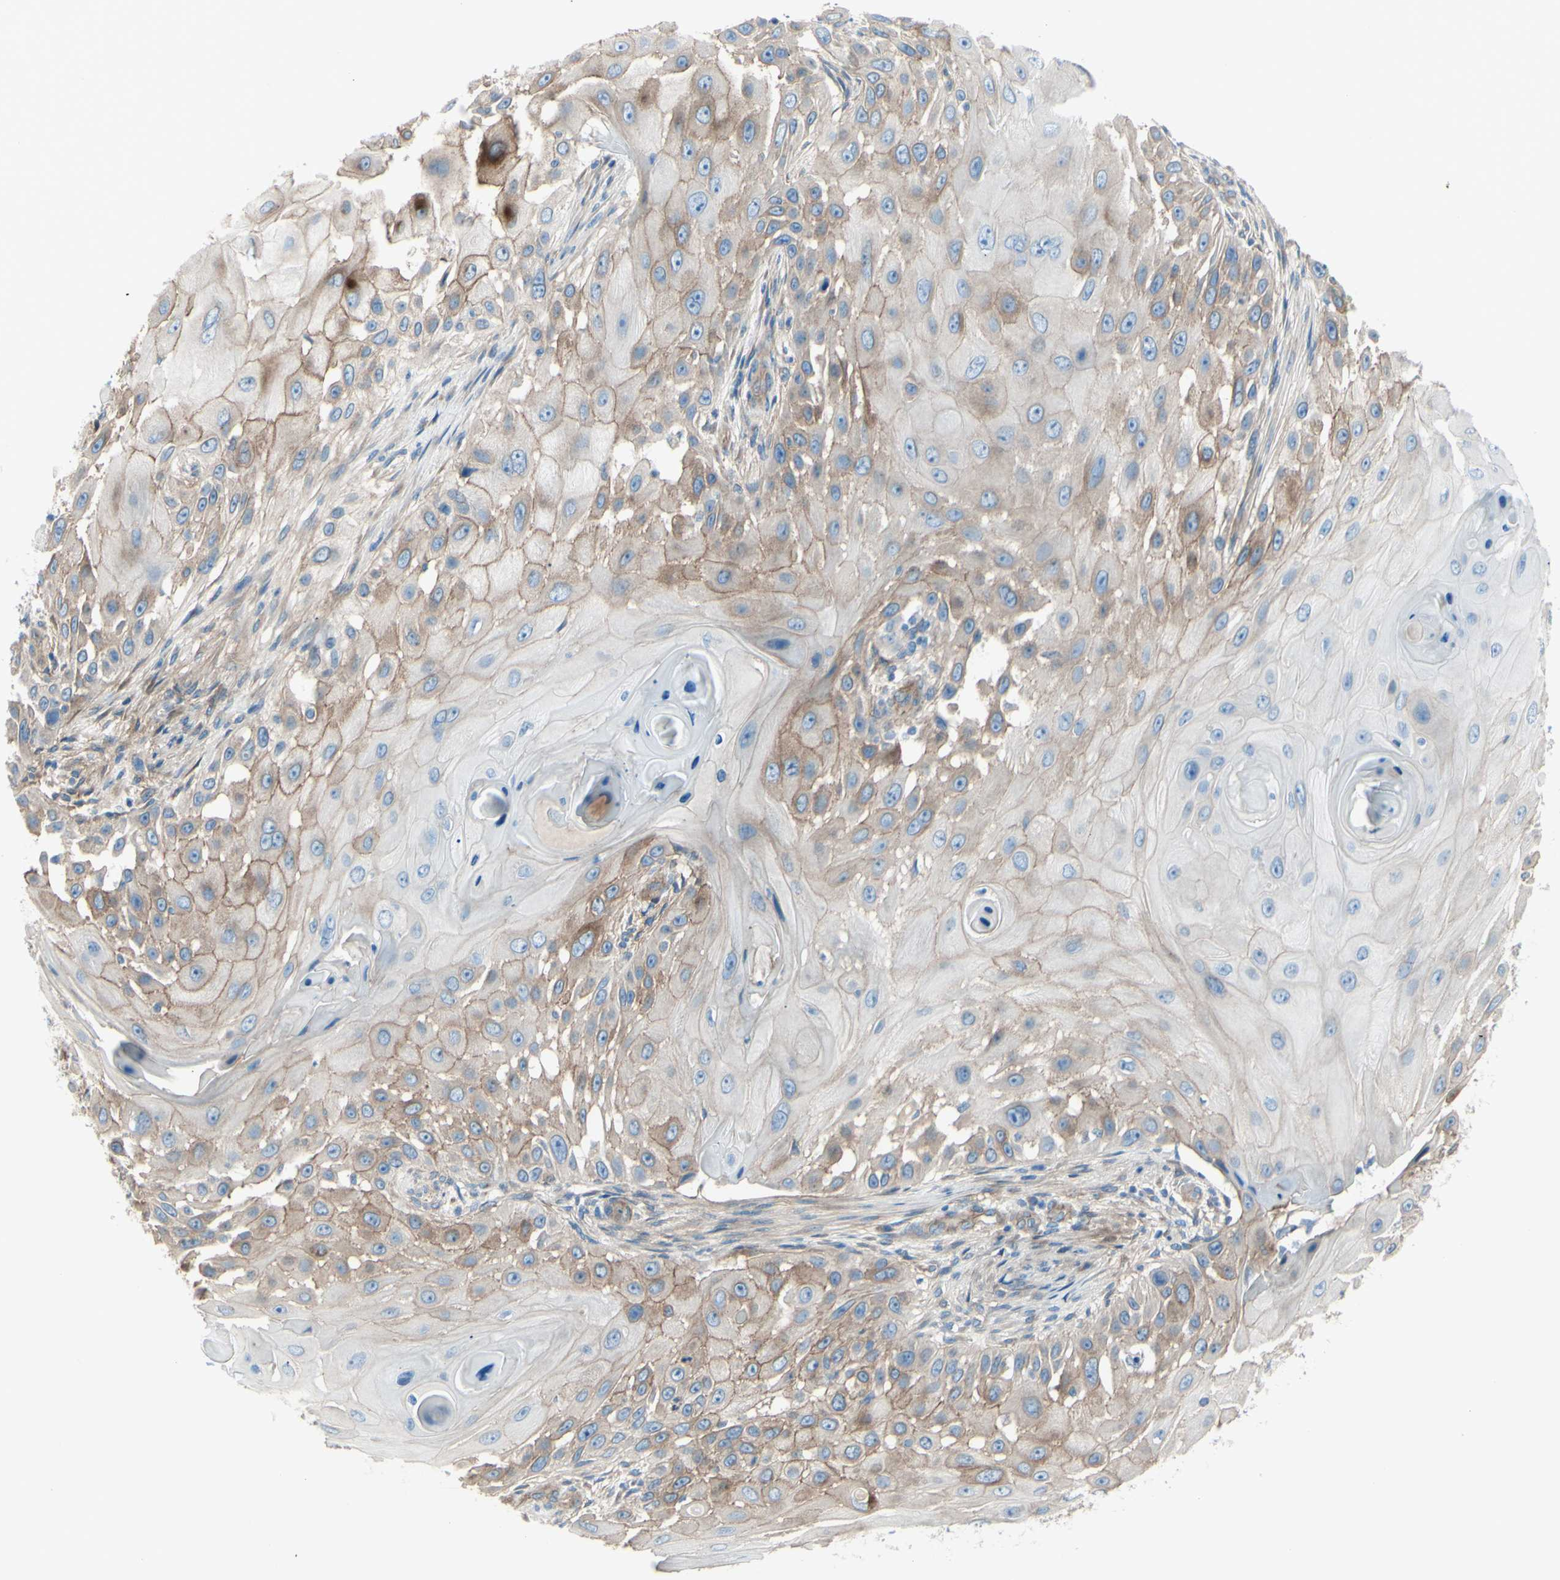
{"staining": {"intensity": "weak", "quantity": ">75%", "location": "cytoplasmic/membranous"}, "tissue": "skin cancer", "cell_type": "Tumor cells", "image_type": "cancer", "snomed": [{"axis": "morphology", "description": "Squamous cell carcinoma, NOS"}, {"axis": "topography", "description": "Skin"}], "caption": "The image shows staining of skin cancer (squamous cell carcinoma), revealing weak cytoplasmic/membranous protein expression (brown color) within tumor cells.", "gene": "PCDHGA2", "patient": {"sex": "female", "age": 44}}